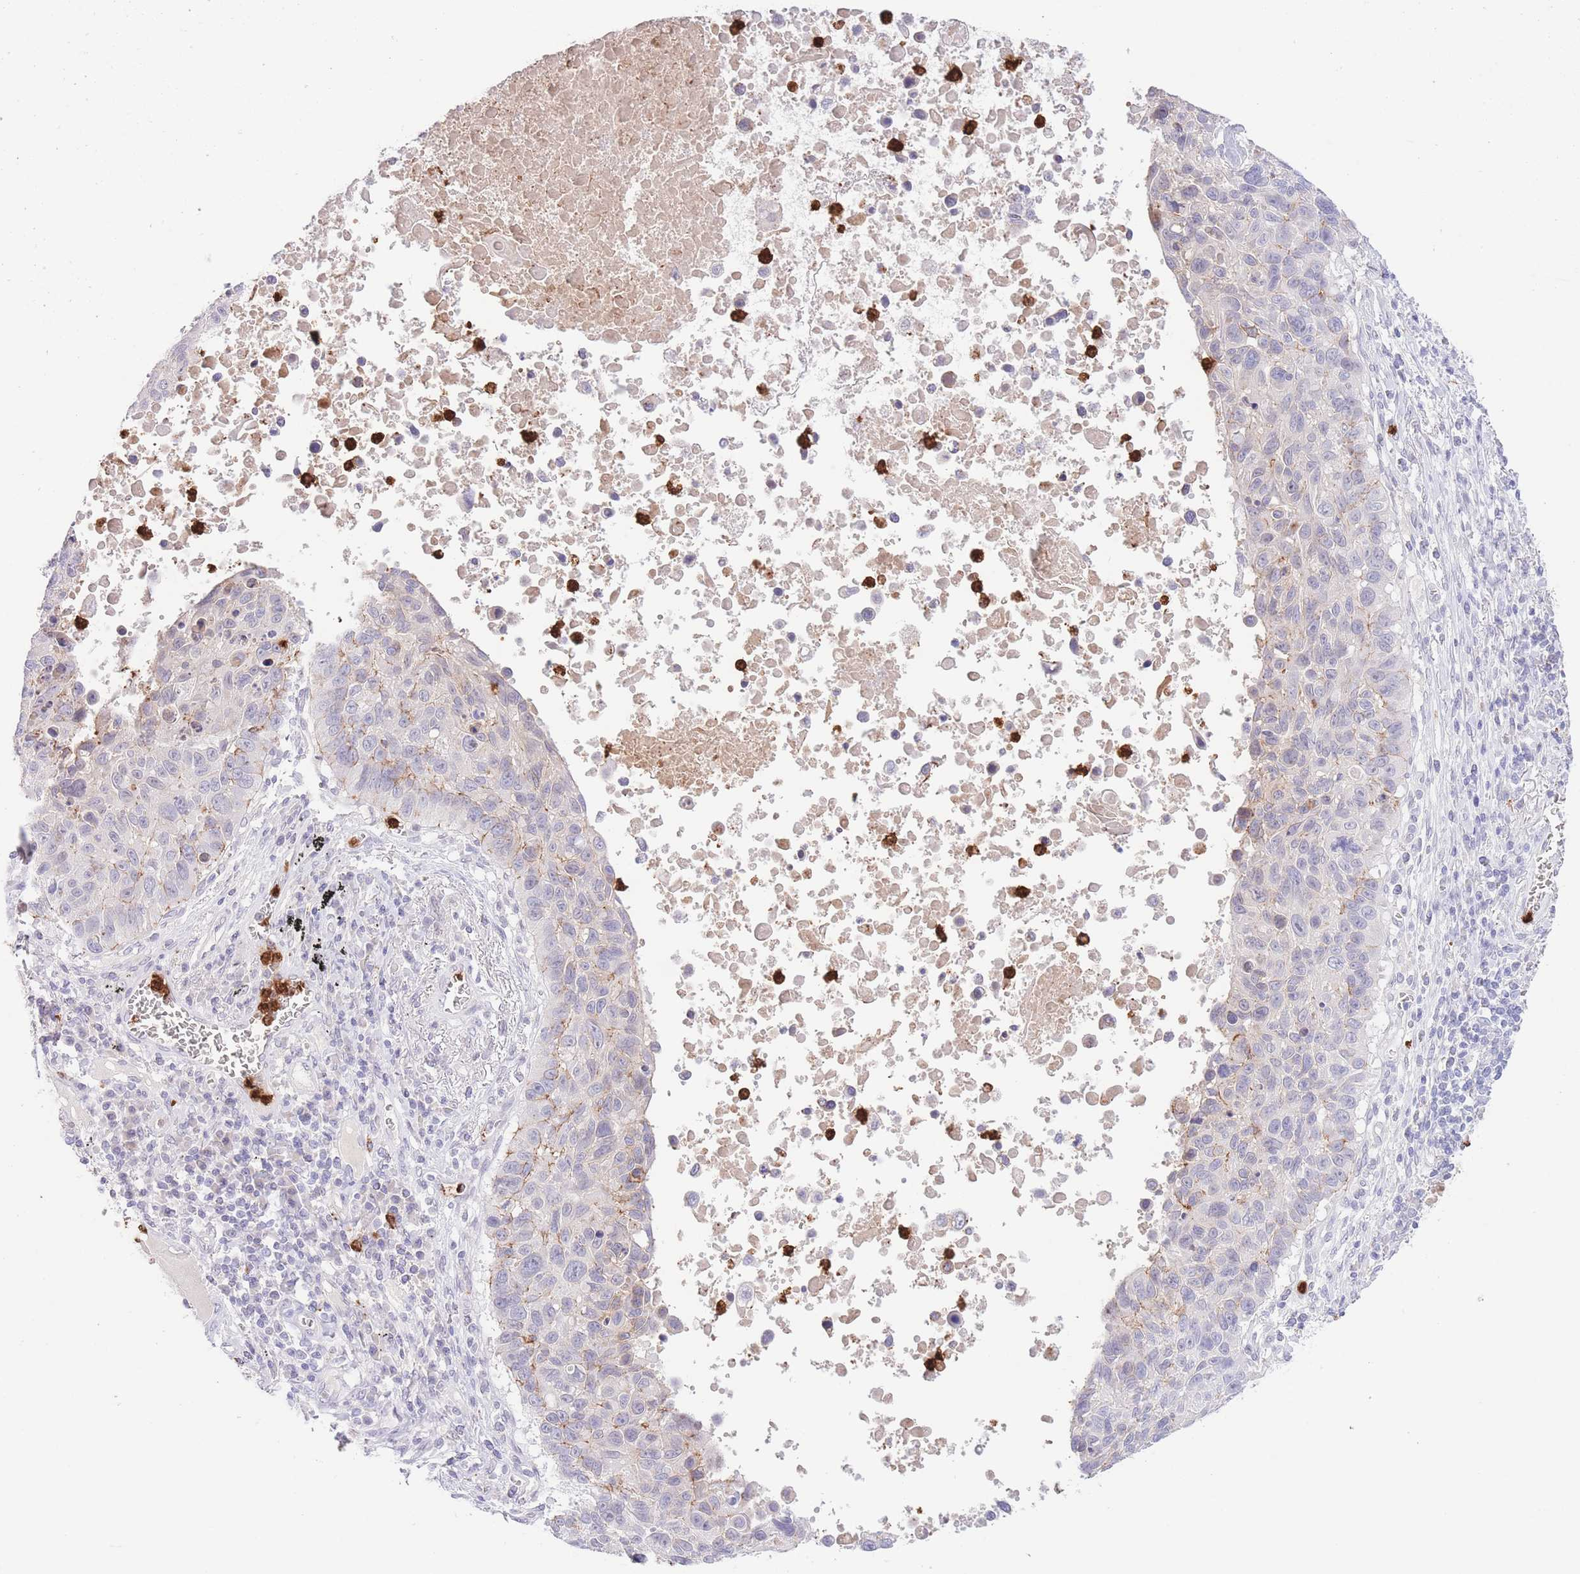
{"staining": {"intensity": "moderate", "quantity": "<25%", "location": "cytoplasmic/membranous"}, "tissue": "lung cancer", "cell_type": "Tumor cells", "image_type": "cancer", "snomed": [{"axis": "morphology", "description": "Squamous cell carcinoma, NOS"}, {"axis": "topography", "description": "Lung"}], "caption": "Immunohistochemistry staining of lung cancer (squamous cell carcinoma), which shows low levels of moderate cytoplasmic/membranous staining in approximately <25% of tumor cells indicating moderate cytoplasmic/membranous protein positivity. The staining was performed using DAB (3,3'-diaminobenzidine) (brown) for protein detection and nuclei were counterstained in hematoxylin (blue).", "gene": "LCLAT1", "patient": {"sex": "male", "age": 66}}